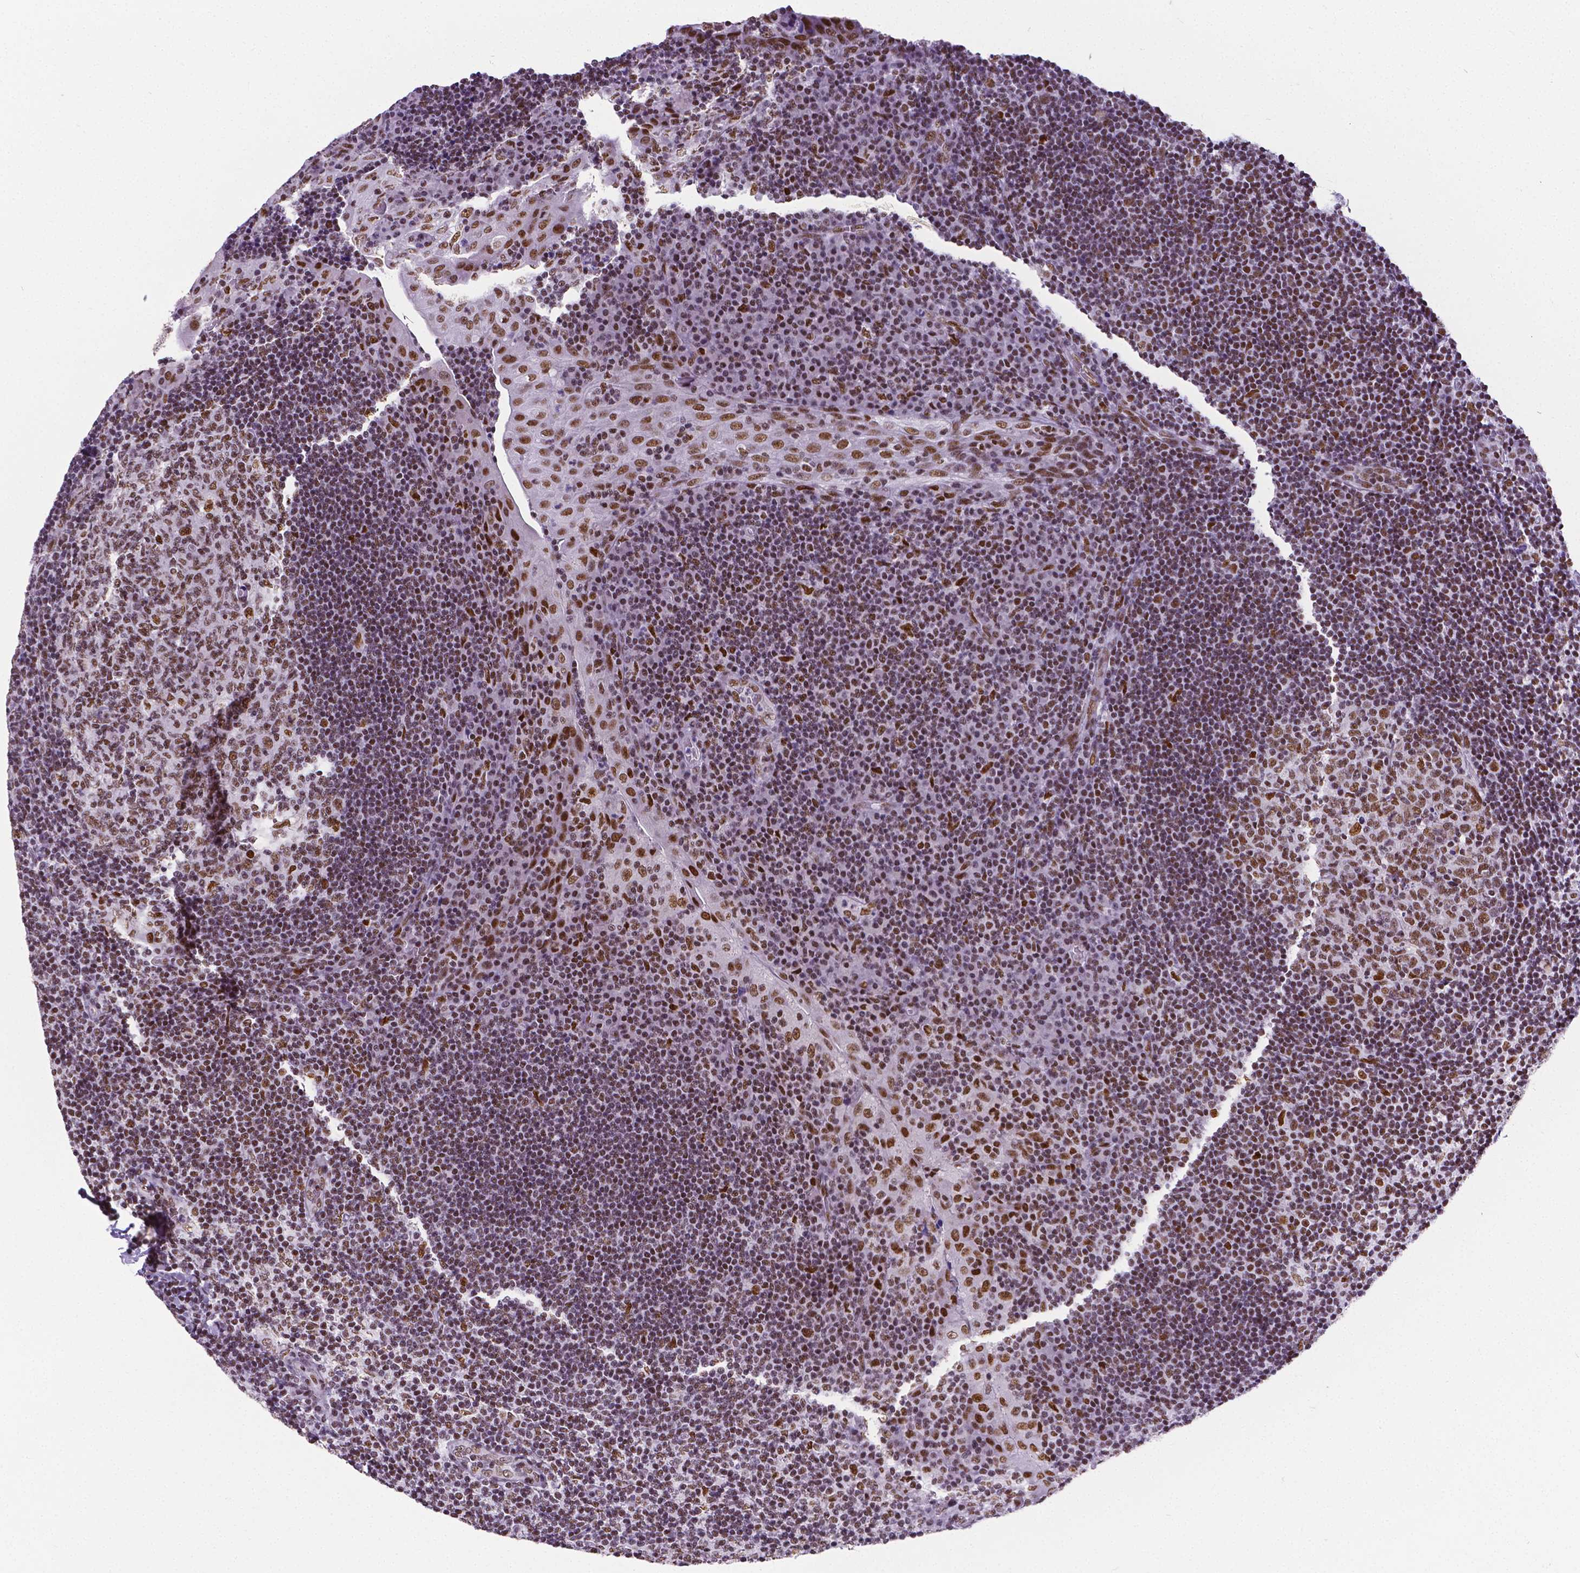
{"staining": {"intensity": "moderate", "quantity": ">75%", "location": "nuclear"}, "tissue": "tonsil", "cell_type": "Germinal center cells", "image_type": "normal", "snomed": [{"axis": "morphology", "description": "Normal tissue, NOS"}, {"axis": "topography", "description": "Tonsil"}], "caption": "Immunohistochemistry histopathology image of benign tonsil: human tonsil stained using immunohistochemistry shows medium levels of moderate protein expression localized specifically in the nuclear of germinal center cells, appearing as a nuclear brown color.", "gene": "REST", "patient": {"sex": "male", "age": 17}}